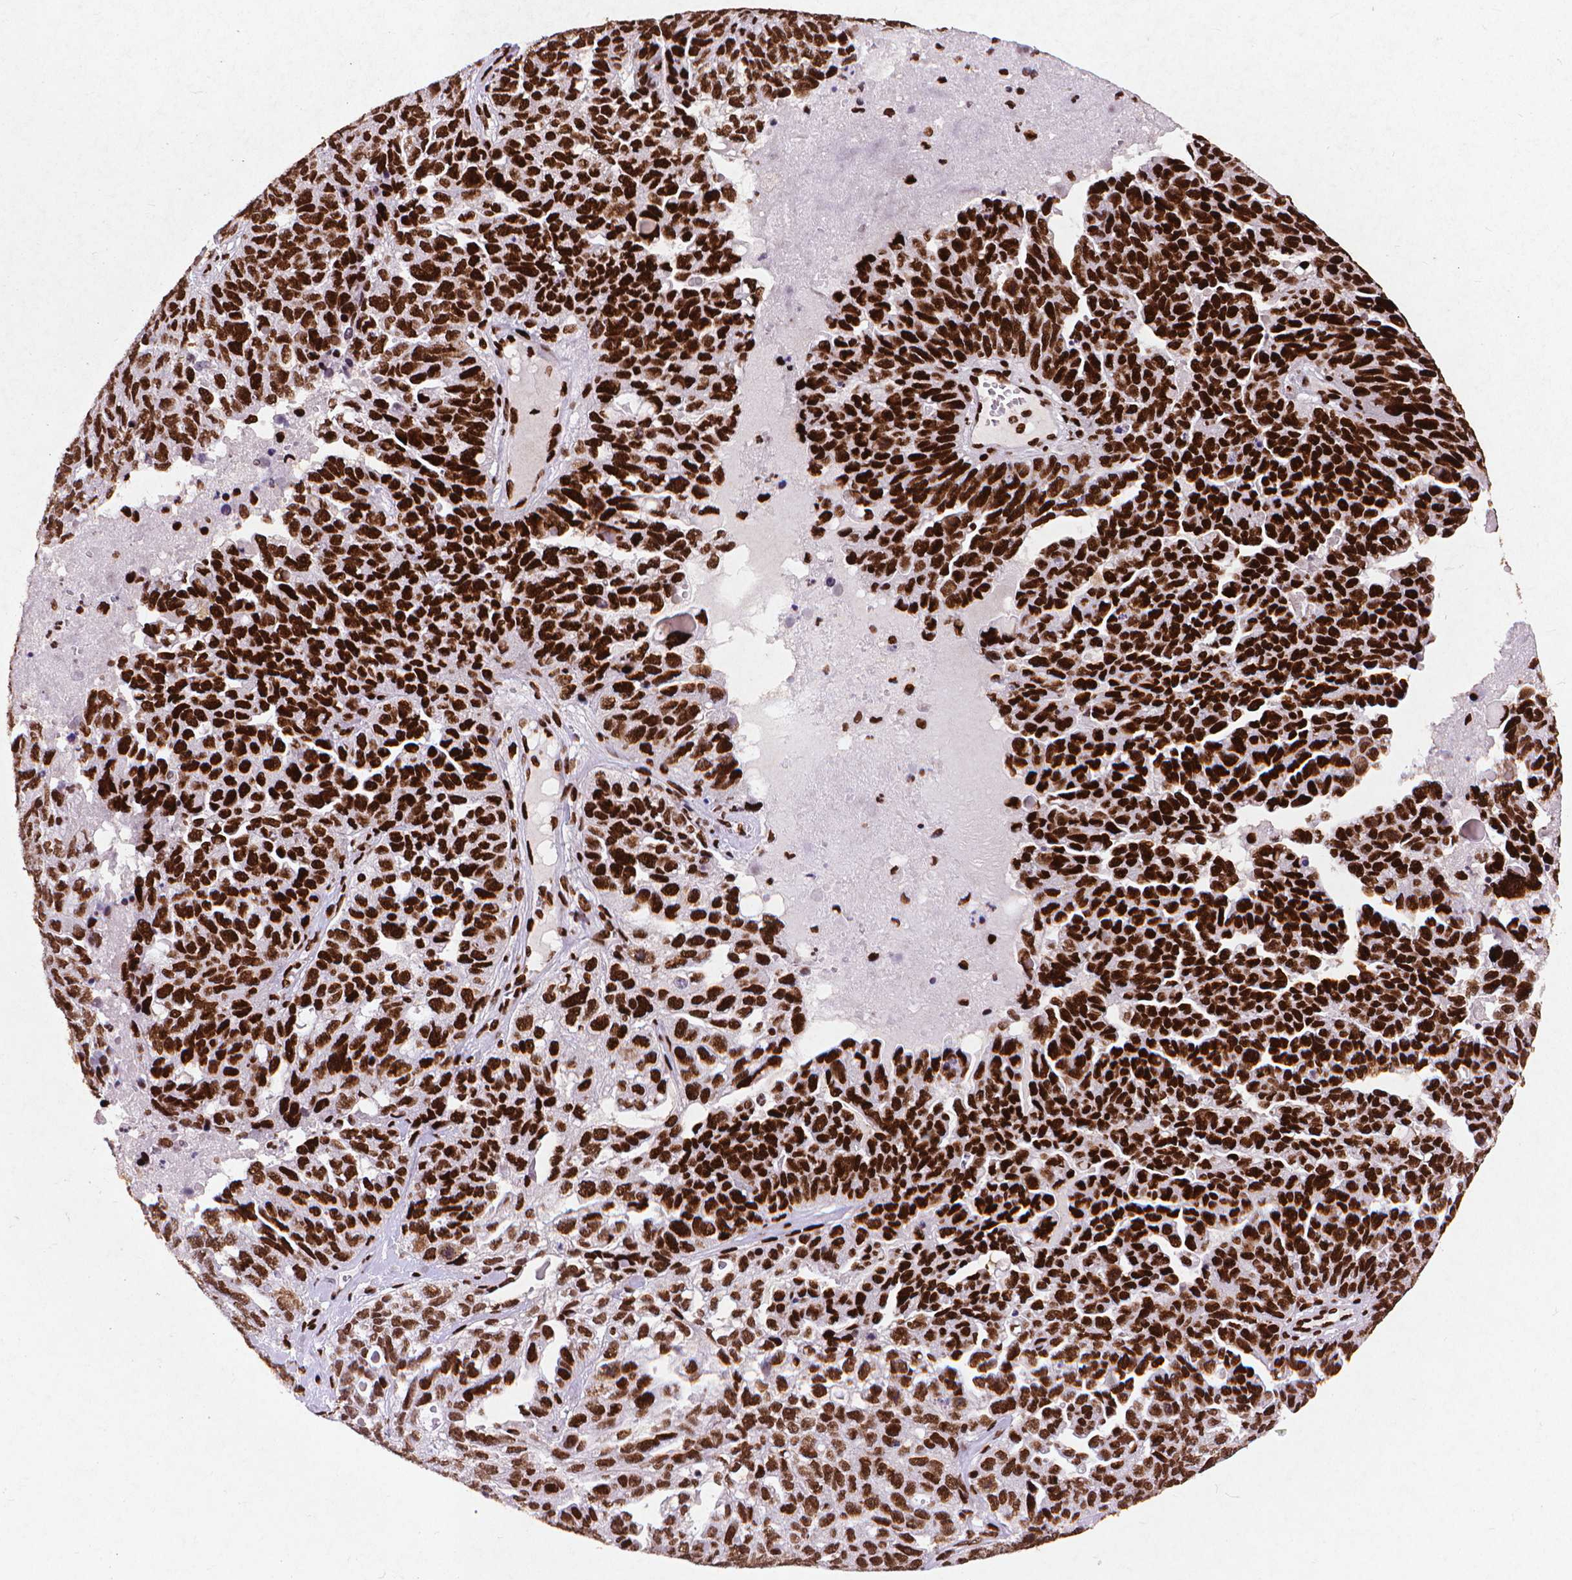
{"staining": {"intensity": "strong", "quantity": ">75%", "location": "nuclear"}, "tissue": "ovarian cancer", "cell_type": "Tumor cells", "image_type": "cancer", "snomed": [{"axis": "morphology", "description": "Cystadenocarcinoma, serous, NOS"}, {"axis": "topography", "description": "Ovary"}], "caption": "Immunohistochemical staining of ovarian serous cystadenocarcinoma demonstrates strong nuclear protein positivity in about >75% of tumor cells.", "gene": "CITED2", "patient": {"sex": "female", "age": 71}}